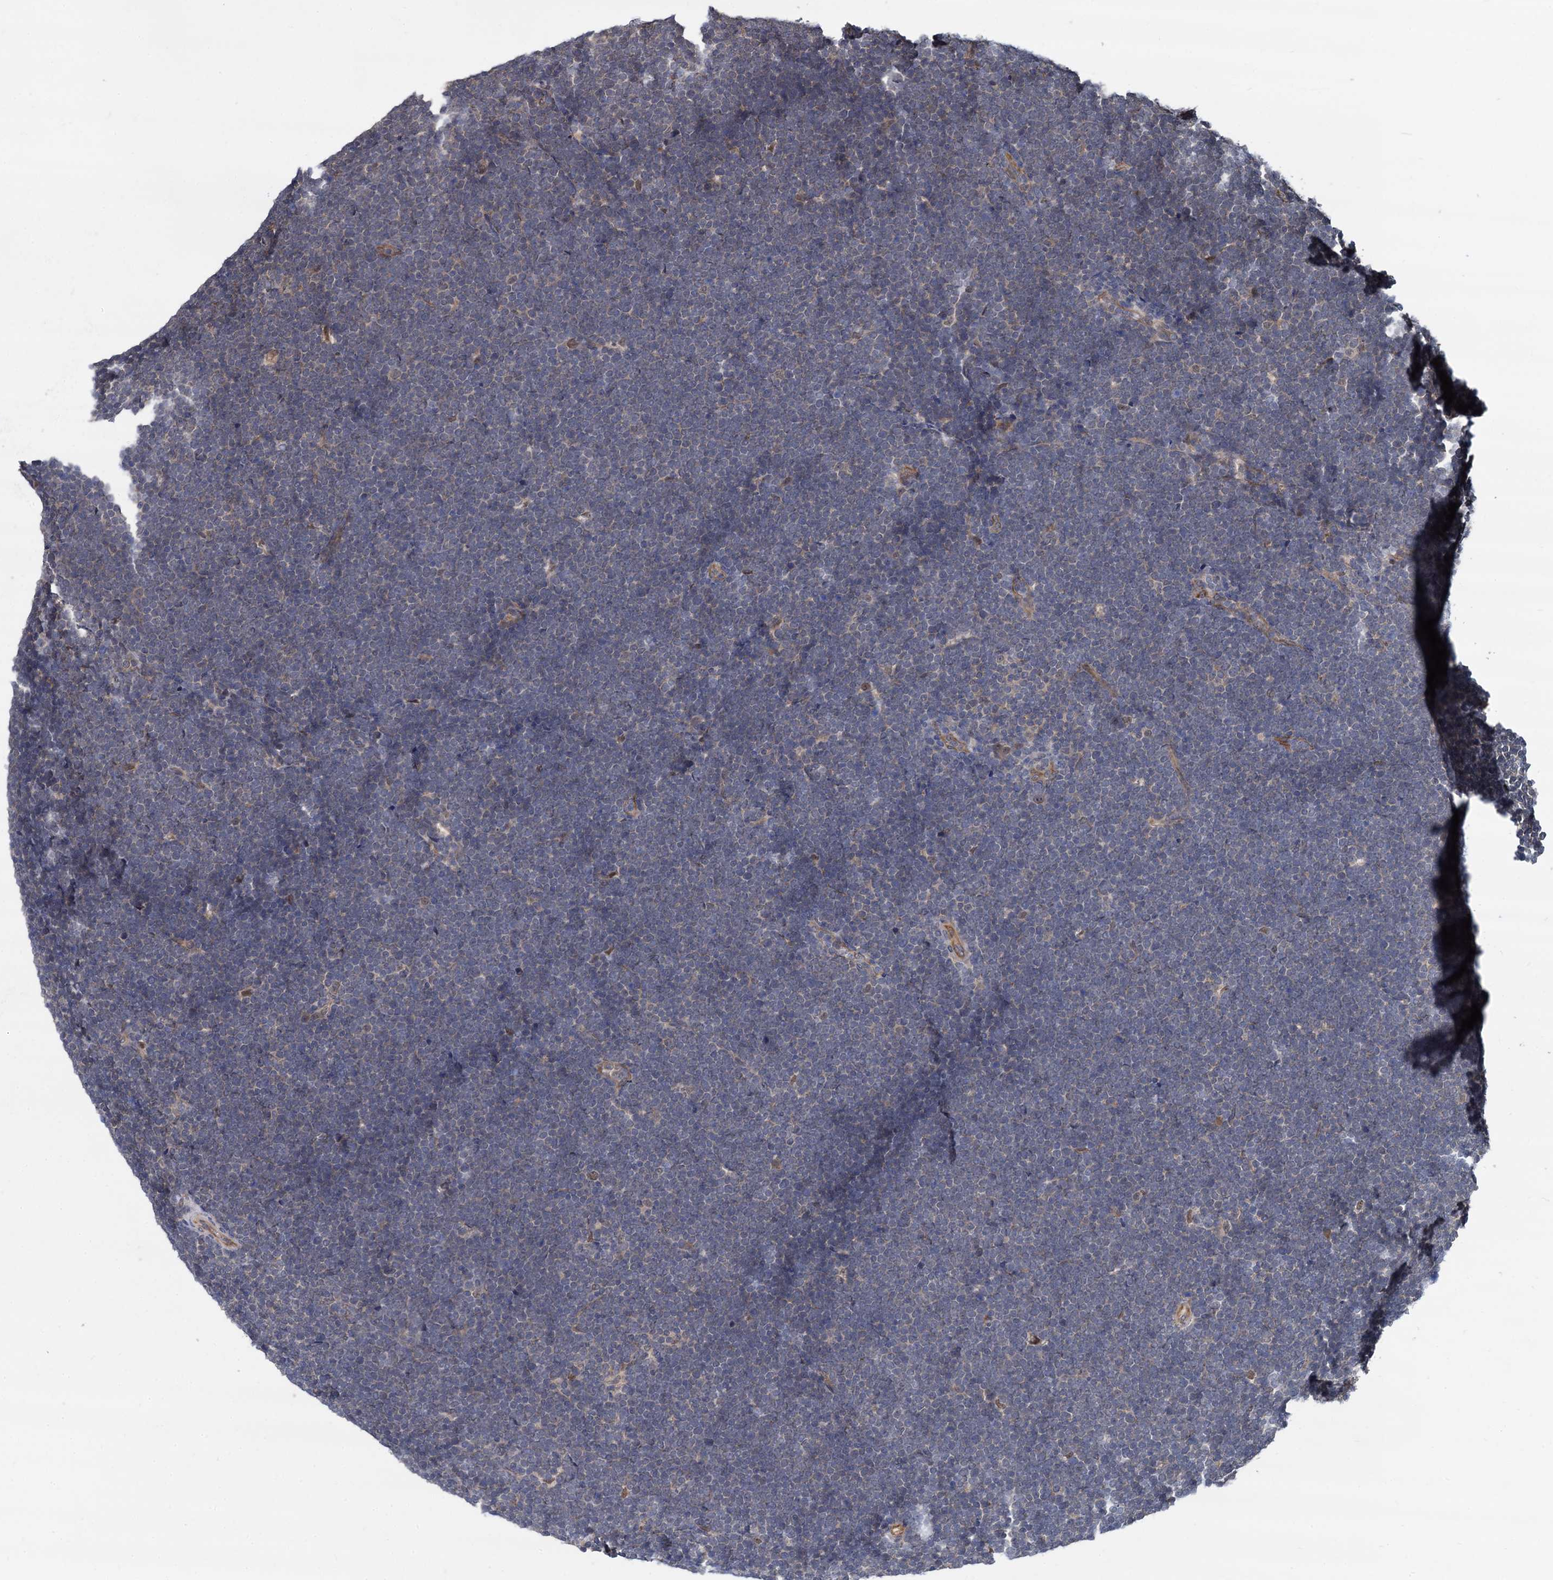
{"staining": {"intensity": "negative", "quantity": "none", "location": "none"}, "tissue": "lymphoma", "cell_type": "Tumor cells", "image_type": "cancer", "snomed": [{"axis": "morphology", "description": "Malignant lymphoma, non-Hodgkin's type, High grade"}, {"axis": "topography", "description": "Lymph node"}], "caption": "Tumor cells show no significant protein staining in malignant lymphoma, non-Hodgkin's type (high-grade).", "gene": "PSMD4", "patient": {"sex": "male", "age": 13}}